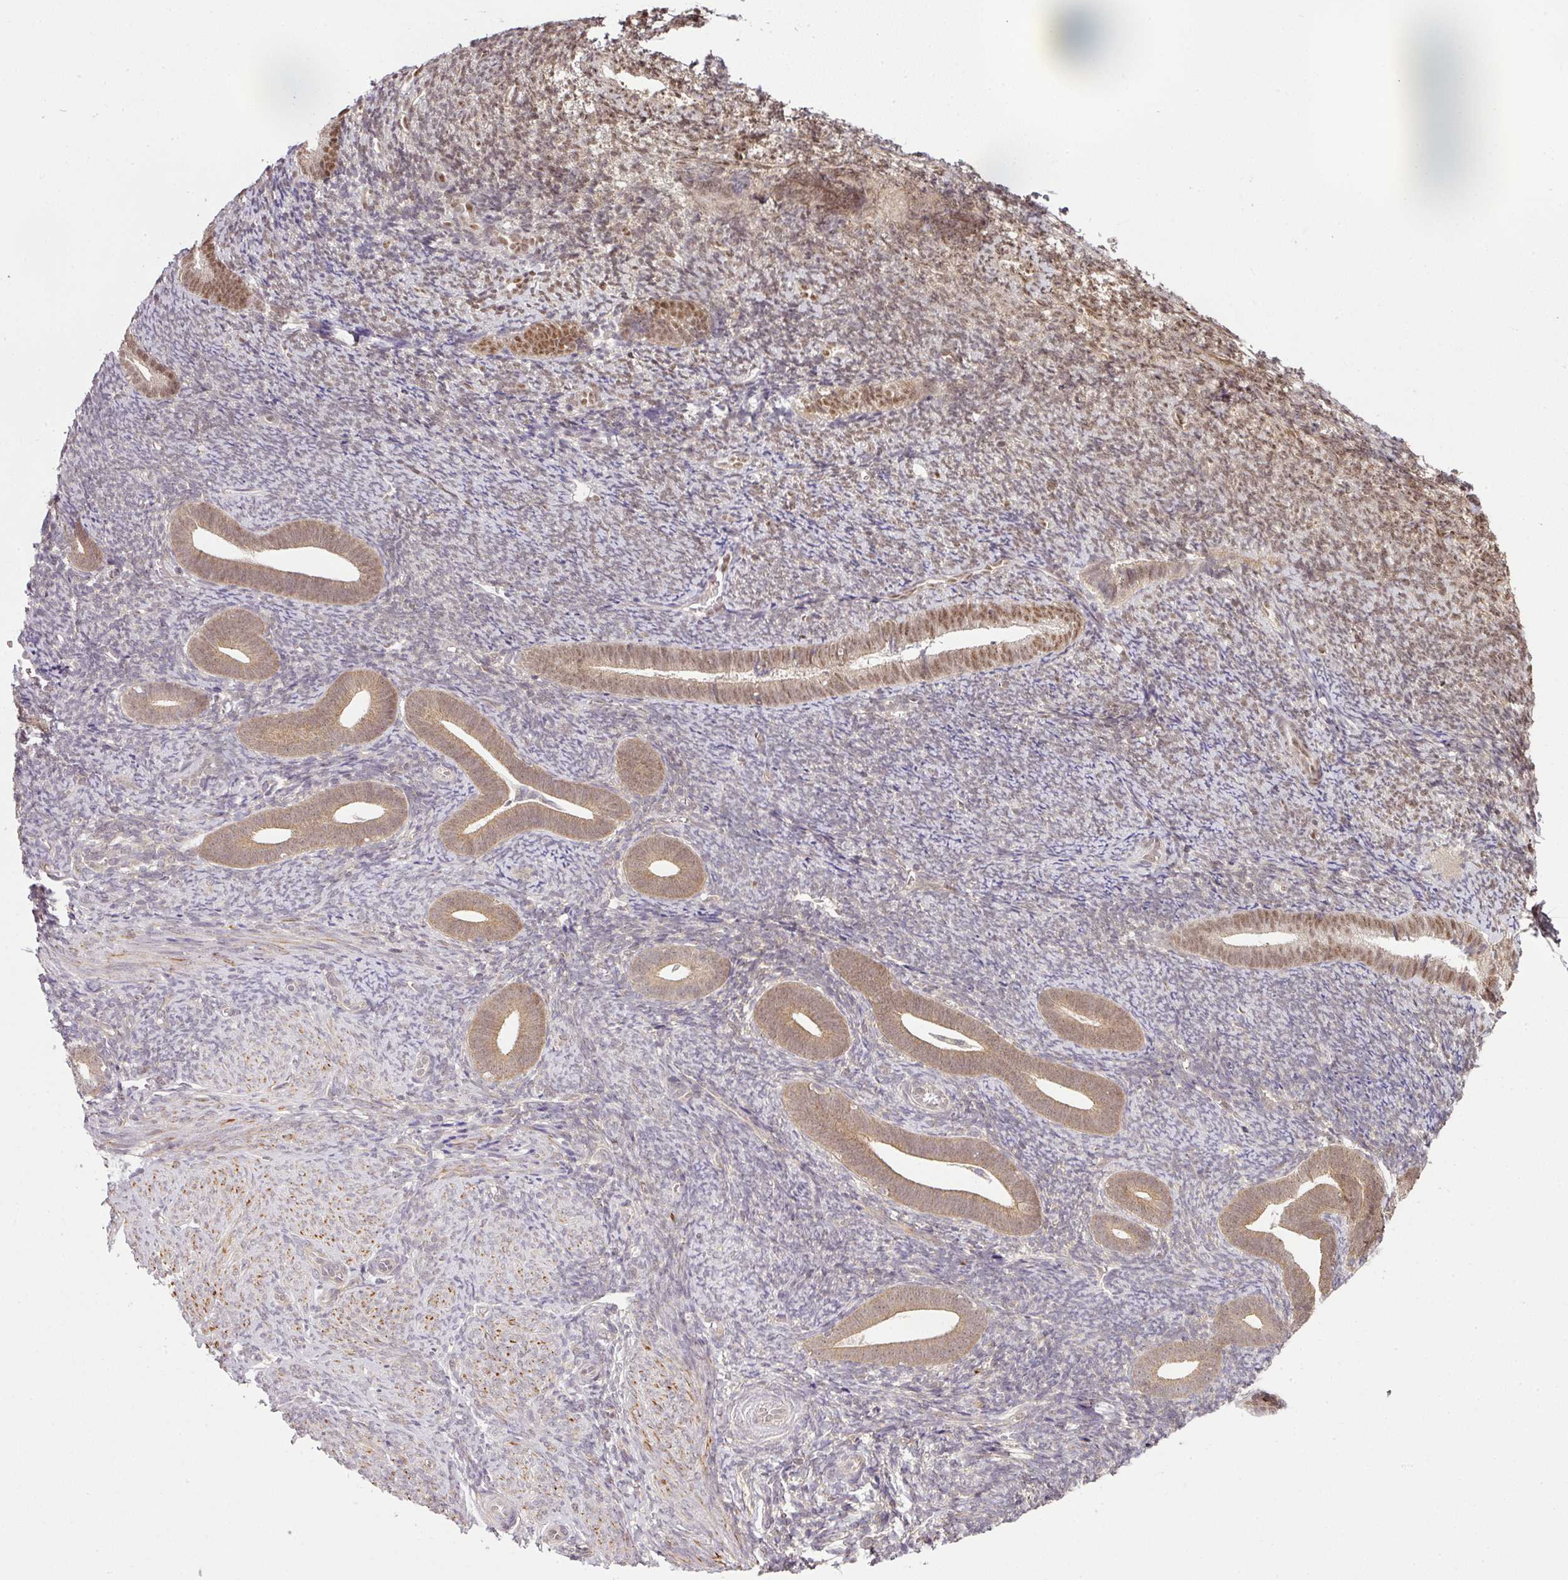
{"staining": {"intensity": "moderate", "quantity": "<25%", "location": "nuclear"}, "tissue": "endometrium", "cell_type": "Cells in endometrial stroma", "image_type": "normal", "snomed": [{"axis": "morphology", "description": "Normal tissue, NOS"}, {"axis": "topography", "description": "Endometrium"}], "caption": "Endometrium stained with a brown dye reveals moderate nuclear positive staining in about <25% of cells in endometrial stroma.", "gene": "DERPC", "patient": {"sex": "female", "age": 39}}